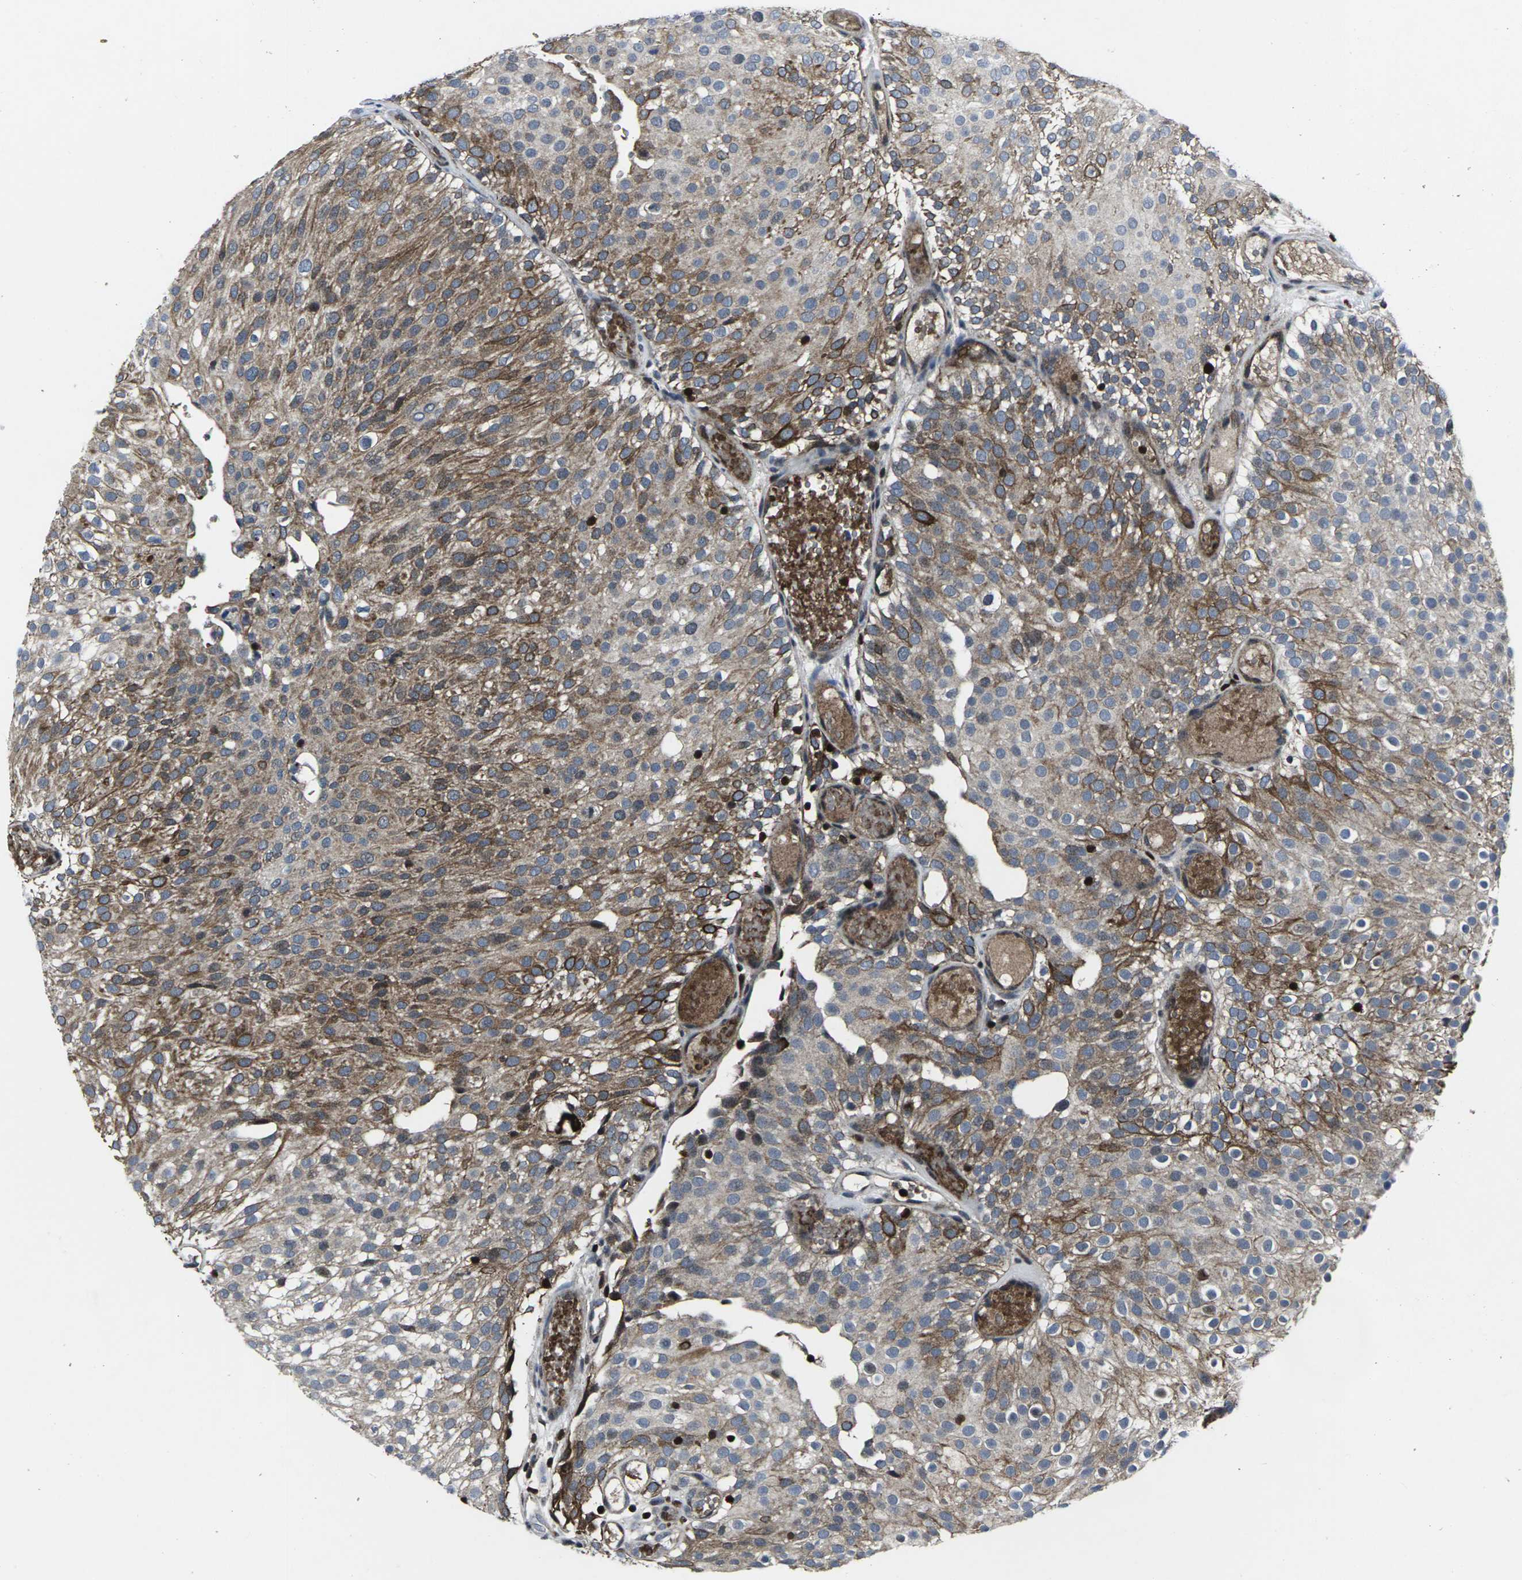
{"staining": {"intensity": "moderate", "quantity": ">75%", "location": "cytoplasmic/membranous"}, "tissue": "urothelial cancer", "cell_type": "Tumor cells", "image_type": "cancer", "snomed": [{"axis": "morphology", "description": "Urothelial carcinoma, Low grade"}, {"axis": "topography", "description": "Urinary bladder"}], "caption": "A photomicrograph showing moderate cytoplasmic/membranous positivity in approximately >75% of tumor cells in urothelial cancer, as visualized by brown immunohistochemical staining.", "gene": "STAT4", "patient": {"sex": "male", "age": 78}}